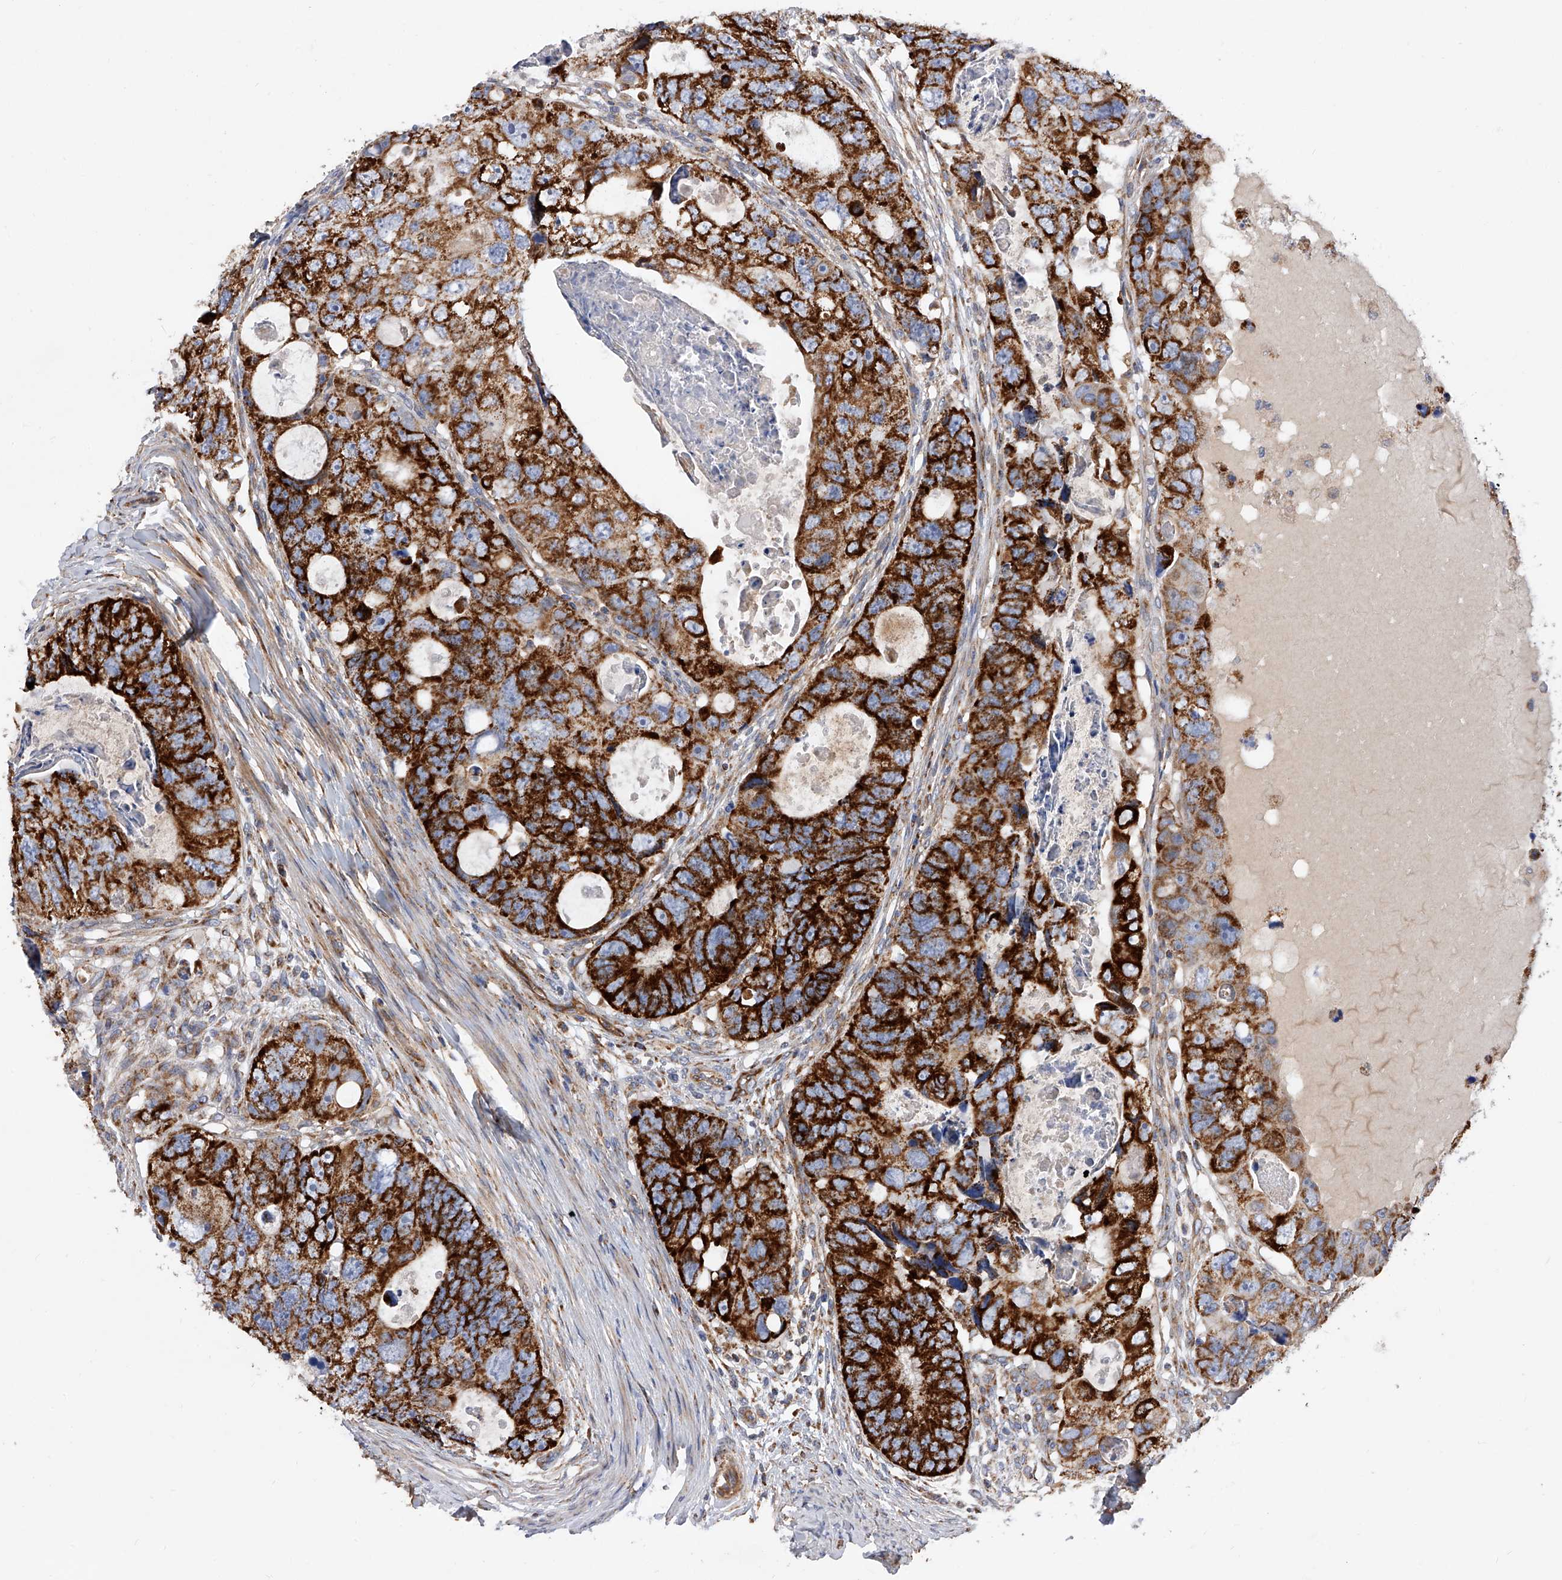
{"staining": {"intensity": "strong", "quantity": ">75%", "location": "cytoplasmic/membranous"}, "tissue": "colorectal cancer", "cell_type": "Tumor cells", "image_type": "cancer", "snomed": [{"axis": "morphology", "description": "Adenocarcinoma, NOS"}, {"axis": "topography", "description": "Rectum"}], "caption": "There is high levels of strong cytoplasmic/membranous staining in tumor cells of colorectal cancer, as demonstrated by immunohistochemical staining (brown color).", "gene": "PDSS2", "patient": {"sex": "male", "age": 59}}